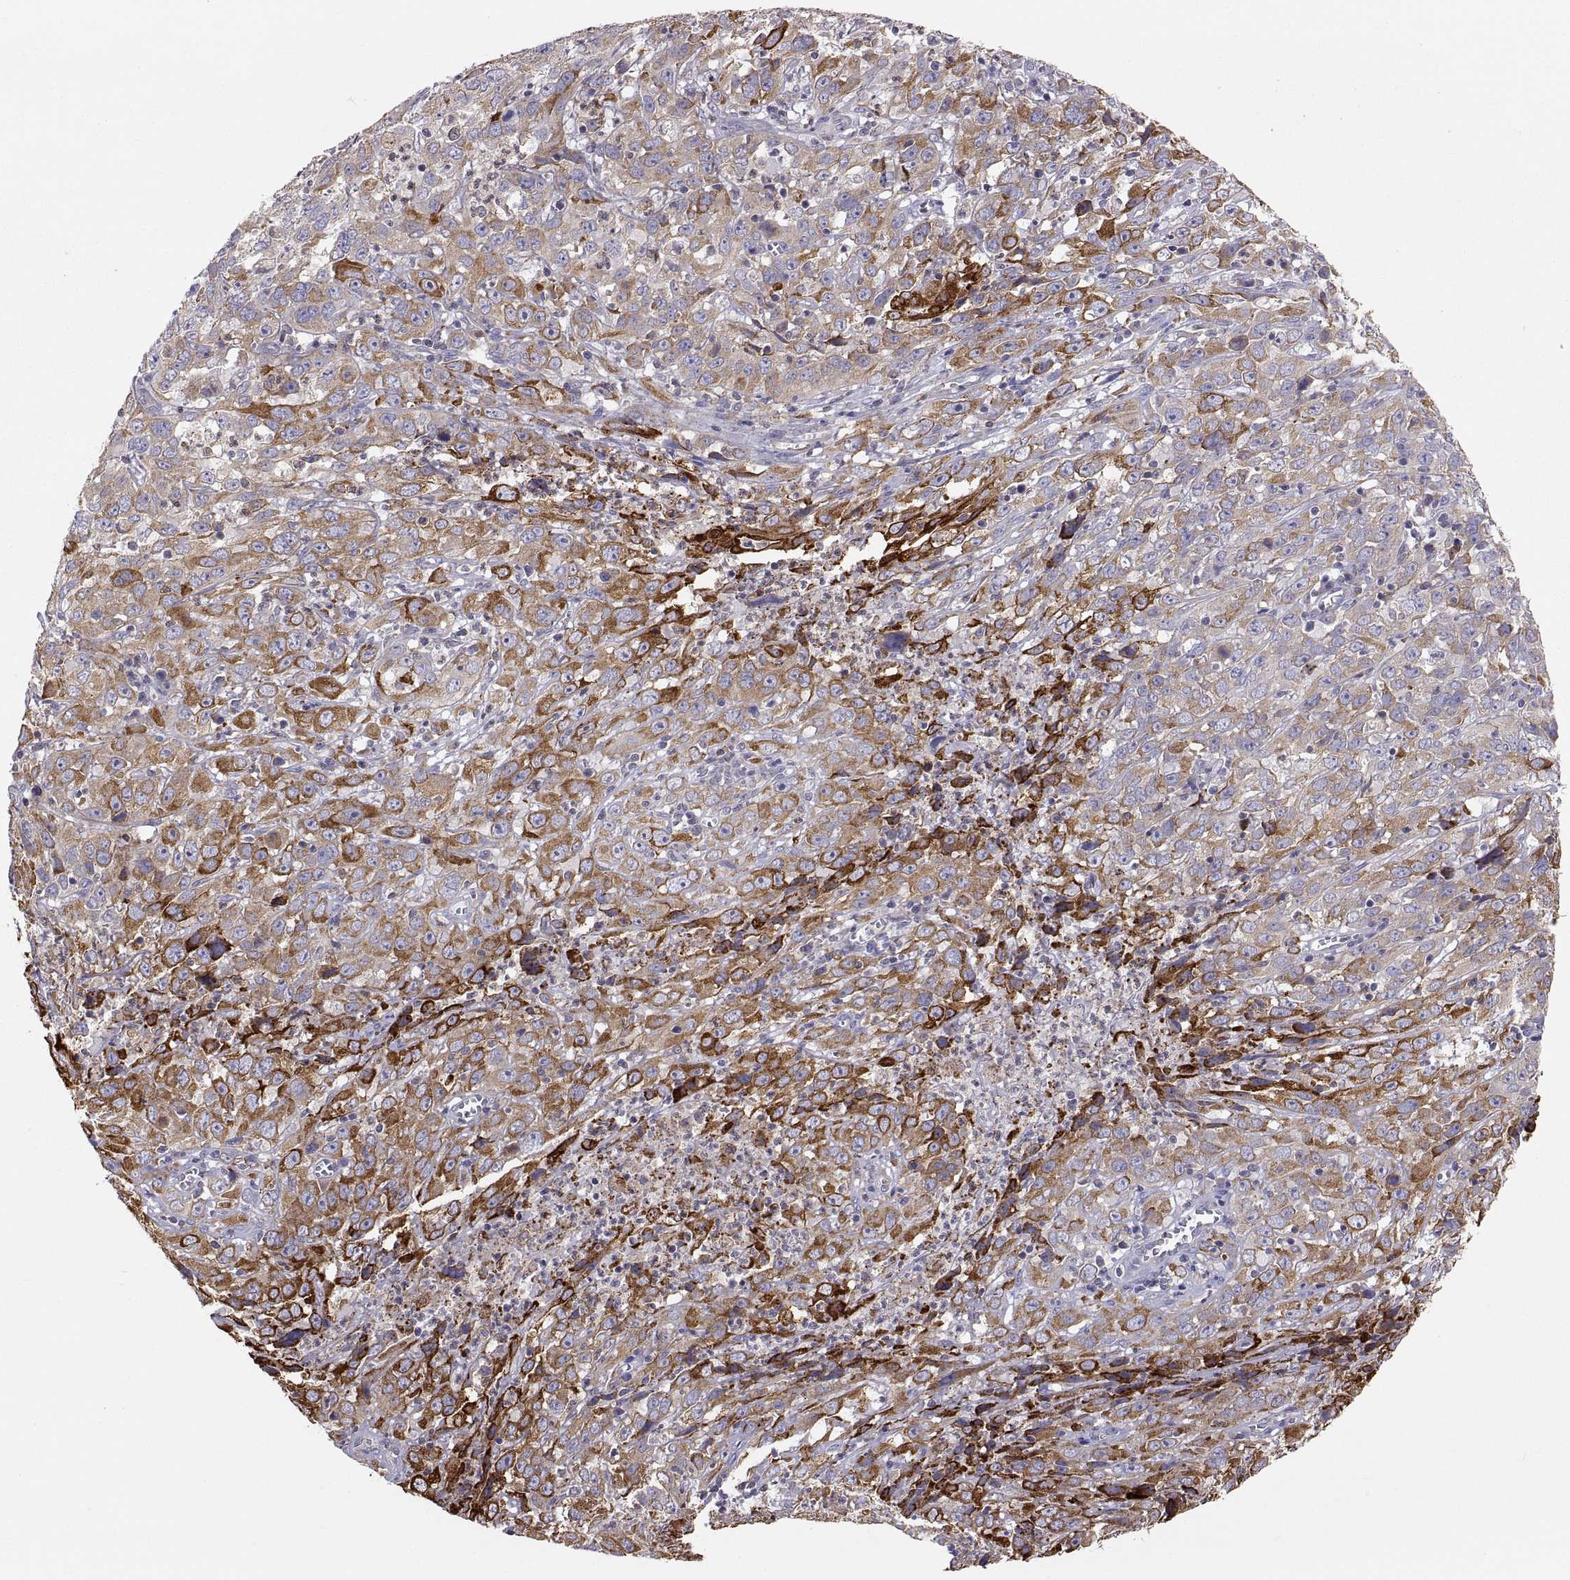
{"staining": {"intensity": "strong", "quantity": "<25%", "location": "cytoplasmic/membranous"}, "tissue": "cervical cancer", "cell_type": "Tumor cells", "image_type": "cancer", "snomed": [{"axis": "morphology", "description": "Squamous cell carcinoma, NOS"}, {"axis": "topography", "description": "Cervix"}], "caption": "Human cervical cancer (squamous cell carcinoma) stained with a protein marker demonstrates strong staining in tumor cells.", "gene": "ERO1A", "patient": {"sex": "female", "age": 32}}